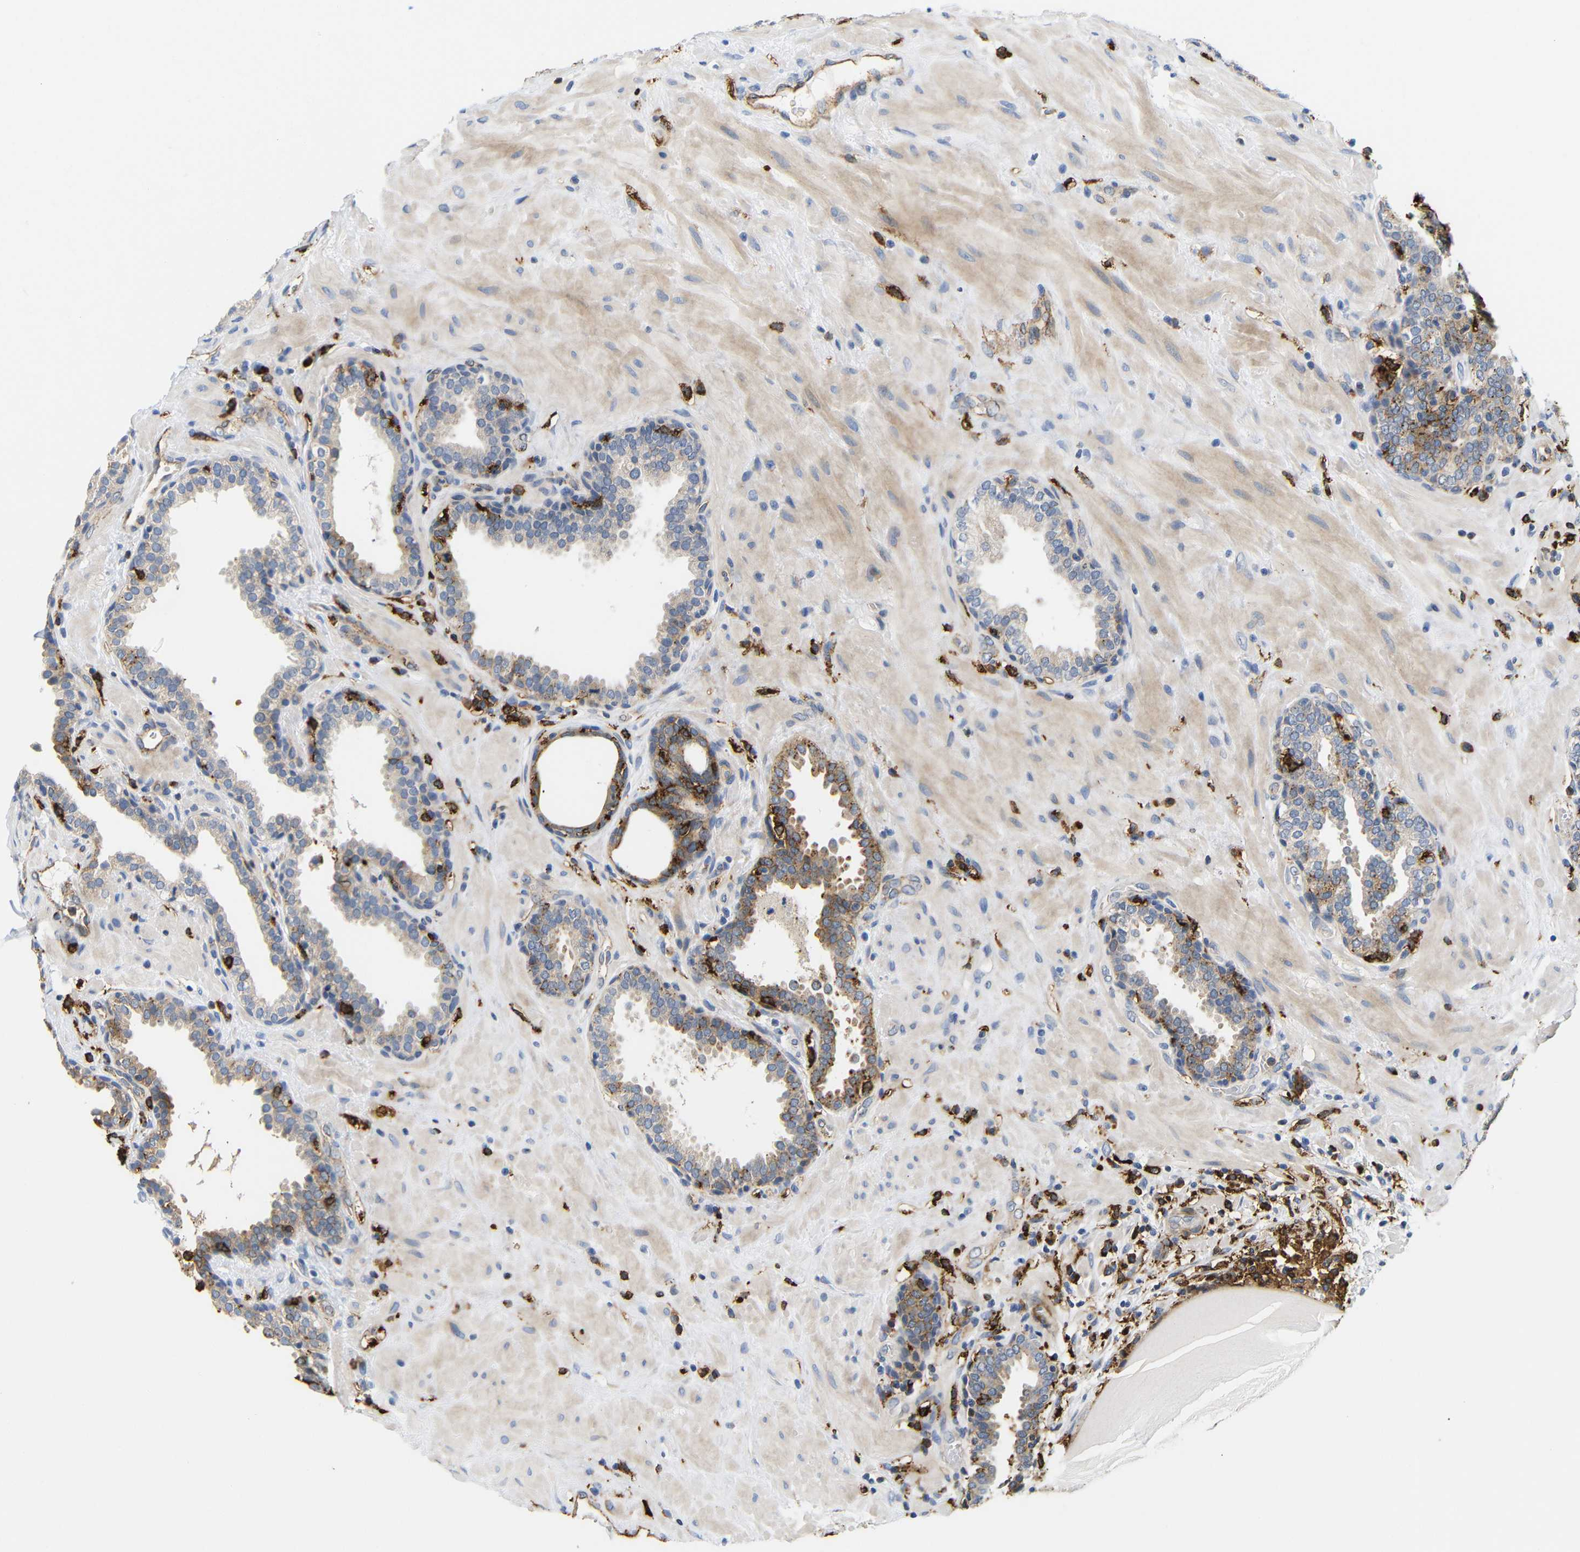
{"staining": {"intensity": "moderate", "quantity": "<25%", "location": "cytoplasmic/membranous"}, "tissue": "prostate", "cell_type": "Glandular cells", "image_type": "normal", "snomed": [{"axis": "morphology", "description": "Normal tissue, NOS"}, {"axis": "topography", "description": "Prostate"}], "caption": "About <25% of glandular cells in benign prostate reveal moderate cytoplasmic/membranous protein staining as visualized by brown immunohistochemical staining.", "gene": "HLA", "patient": {"sex": "male", "age": 51}}